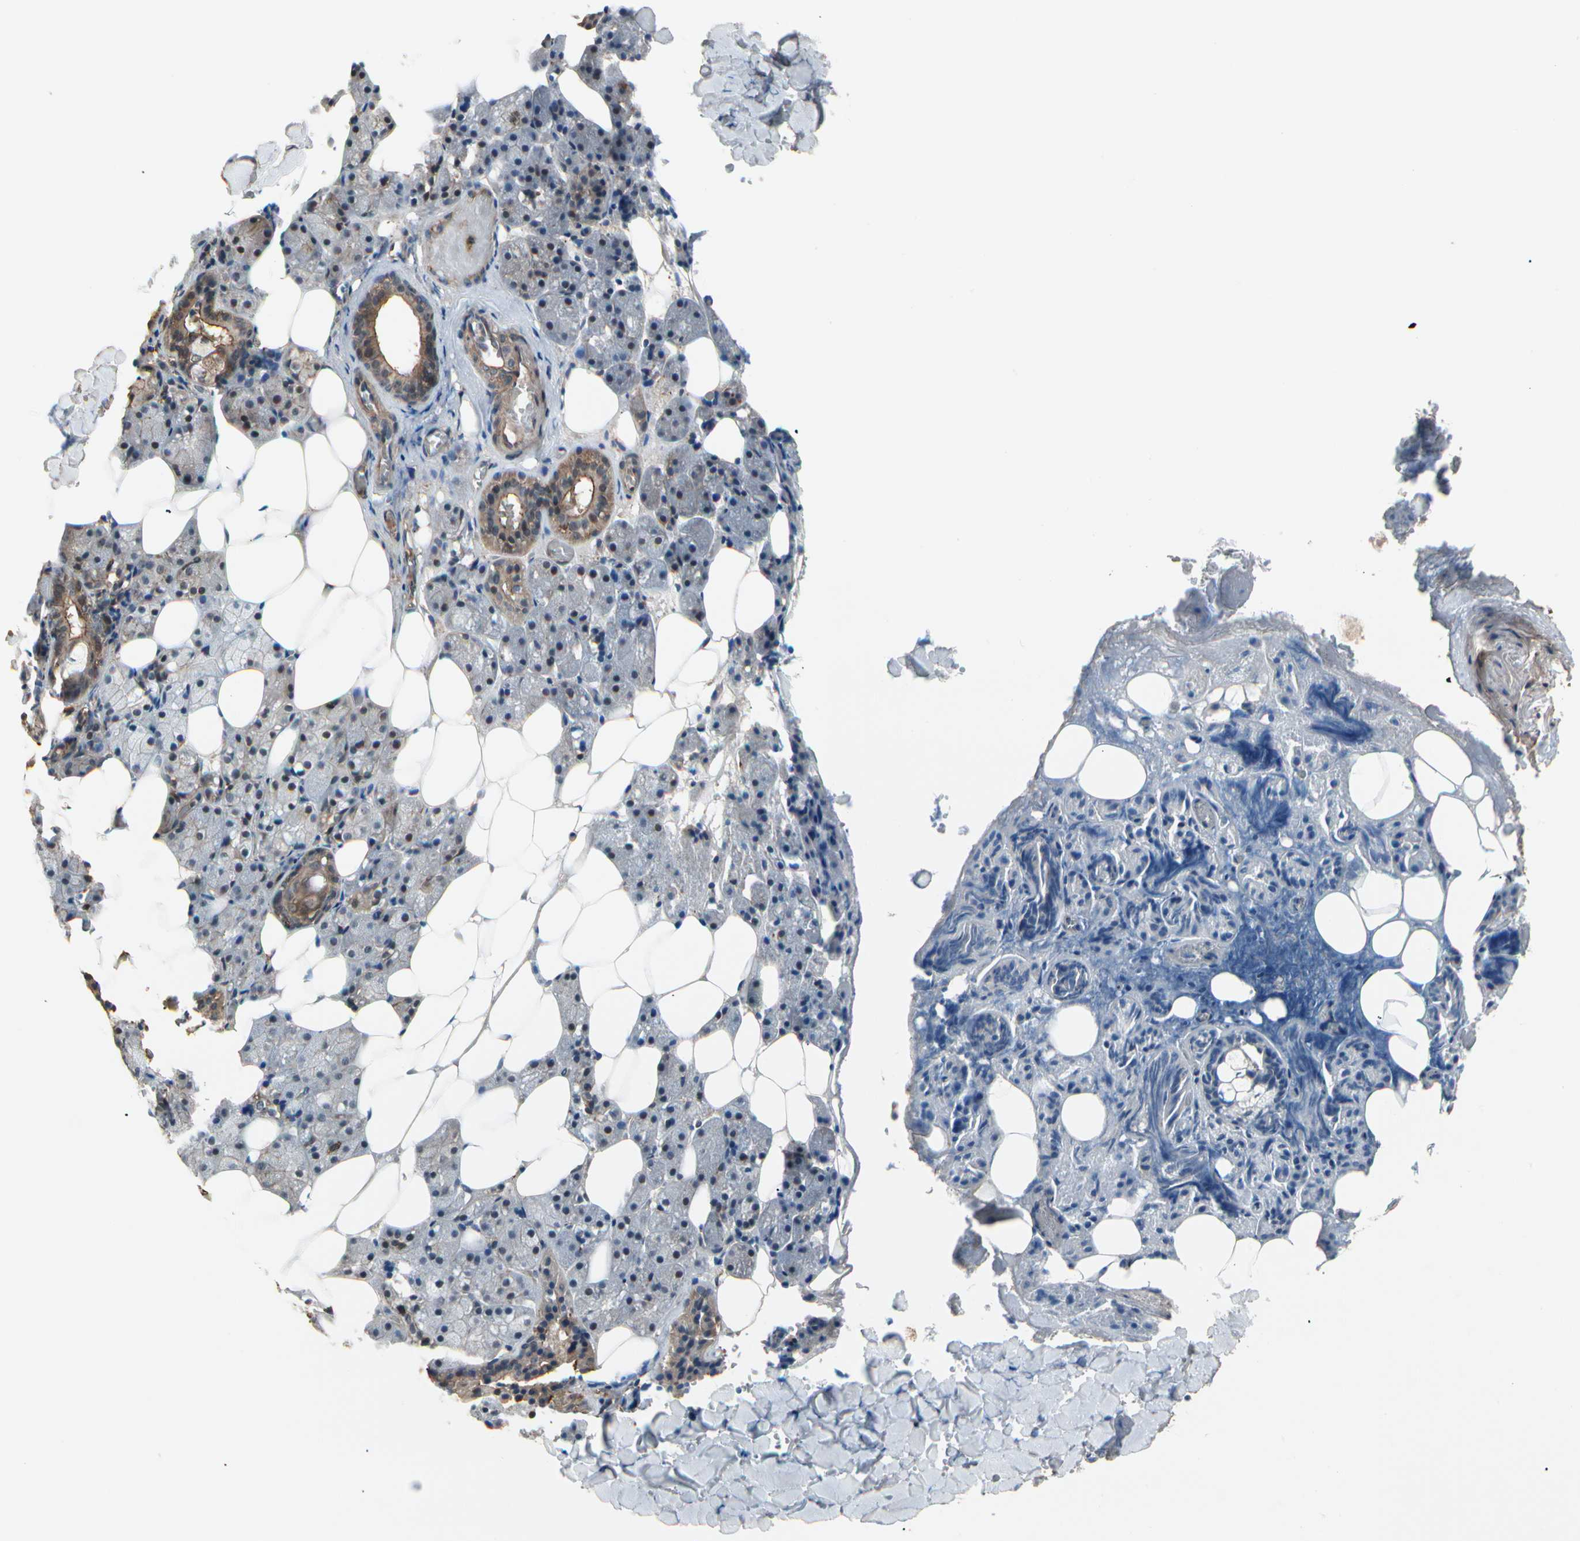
{"staining": {"intensity": "weak", "quantity": "<25%", "location": "cytoplasmic/membranous"}, "tissue": "salivary gland", "cell_type": "Glandular cells", "image_type": "normal", "snomed": [{"axis": "morphology", "description": "Normal tissue, NOS"}, {"axis": "topography", "description": "Salivary gland"}], "caption": "Unremarkable salivary gland was stained to show a protein in brown. There is no significant expression in glandular cells. The staining was performed using DAB (3,3'-diaminobenzidine) to visualize the protein expression in brown, while the nuclei were stained in blue with hematoxylin (Magnification: 20x).", "gene": "MAPK13", "patient": {"sex": "female", "age": 55}}